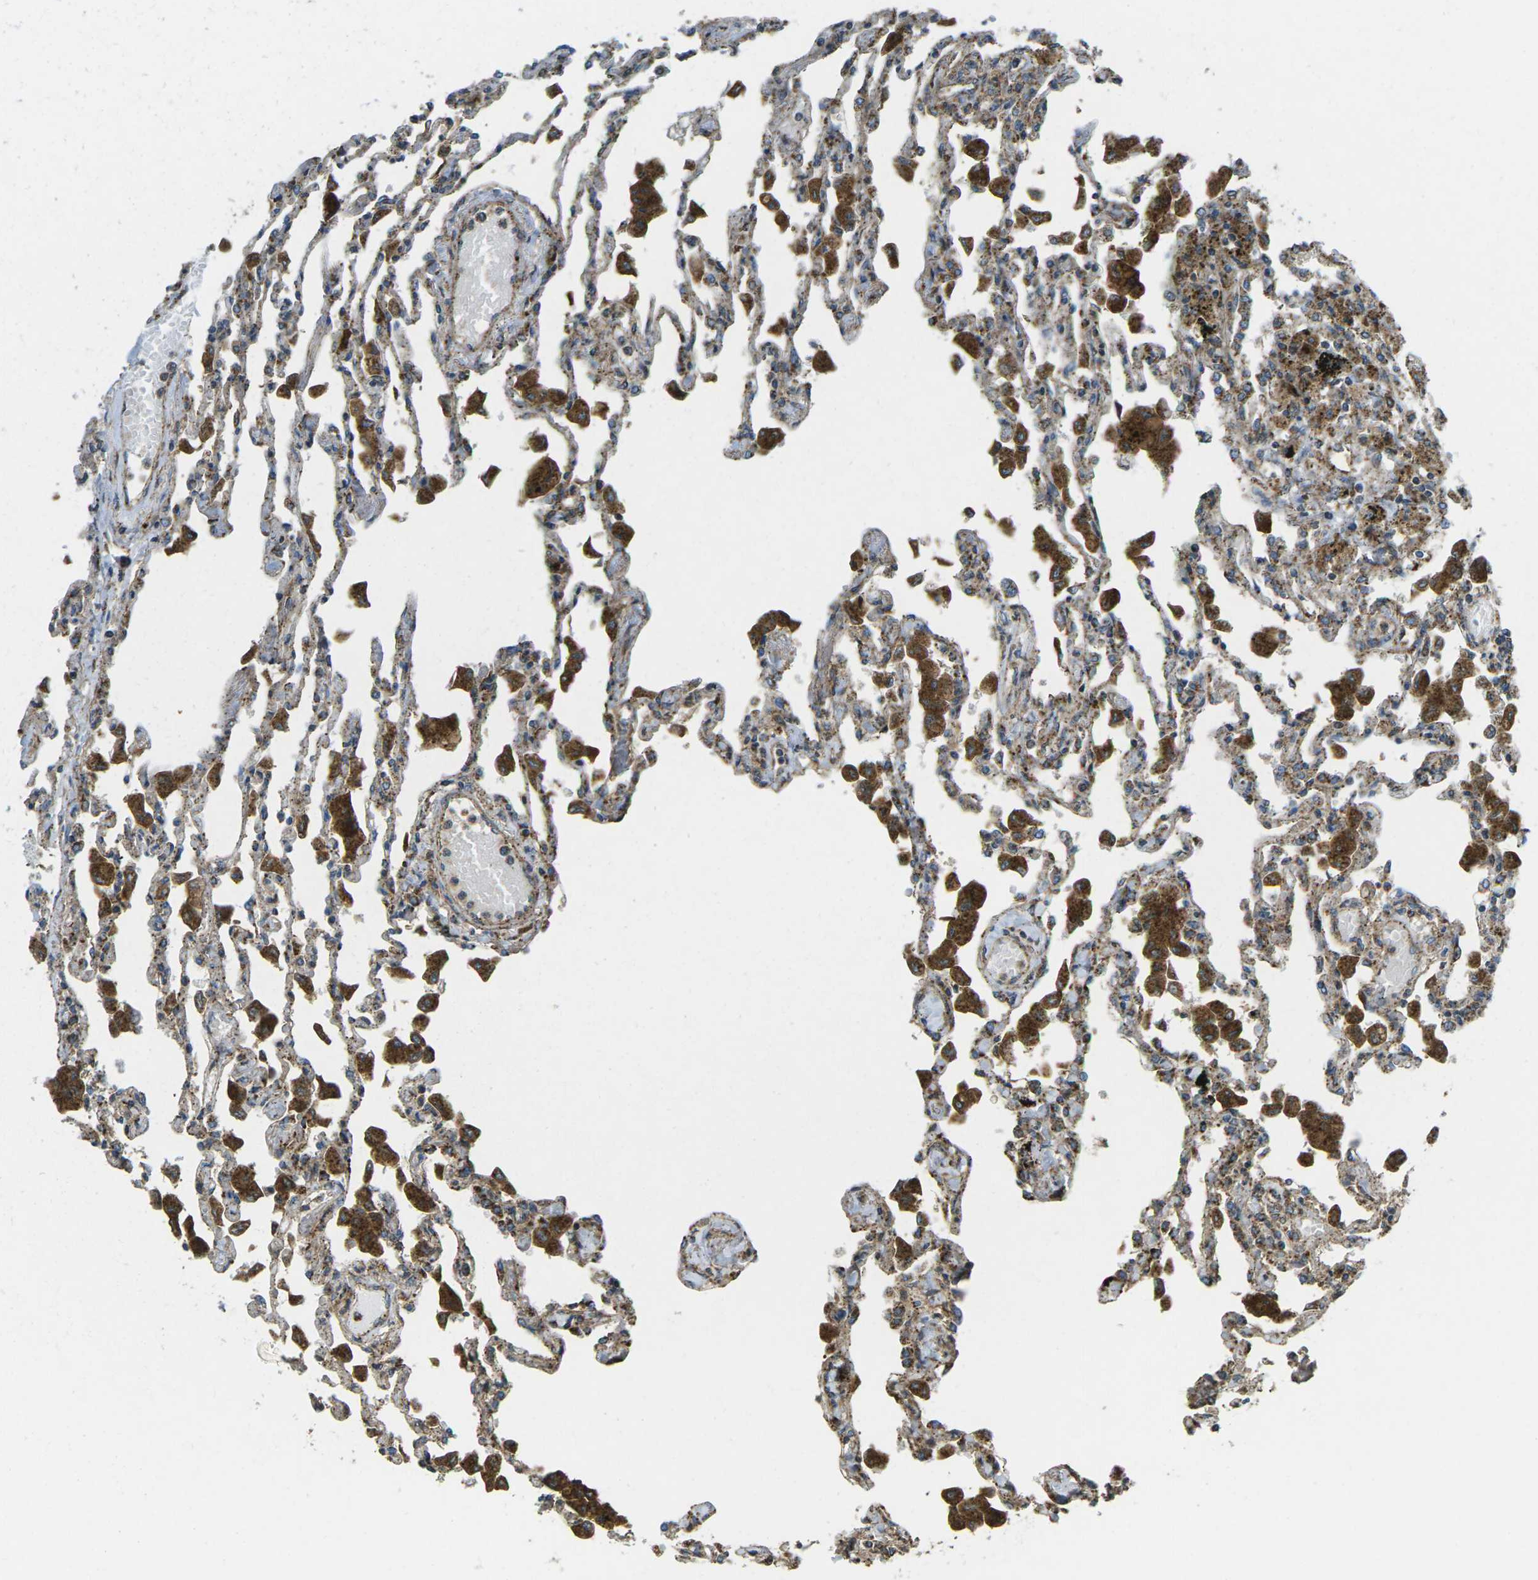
{"staining": {"intensity": "weak", "quantity": "25%-75%", "location": "cytoplasmic/membranous"}, "tissue": "lung", "cell_type": "Alveolar cells", "image_type": "normal", "snomed": [{"axis": "morphology", "description": "Normal tissue, NOS"}, {"axis": "topography", "description": "Bronchus"}, {"axis": "topography", "description": "Lung"}], "caption": "Immunohistochemistry staining of benign lung, which shows low levels of weak cytoplasmic/membranous positivity in approximately 25%-75% of alveolar cells indicating weak cytoplasmic/membranous protein expression. The staining was performed using DAB (brown) for protein detection and nuclei were counterstained in hematoxylin (blue).", "gene": "CHMP3", "patient": {"sex": "female", "age": 49}}